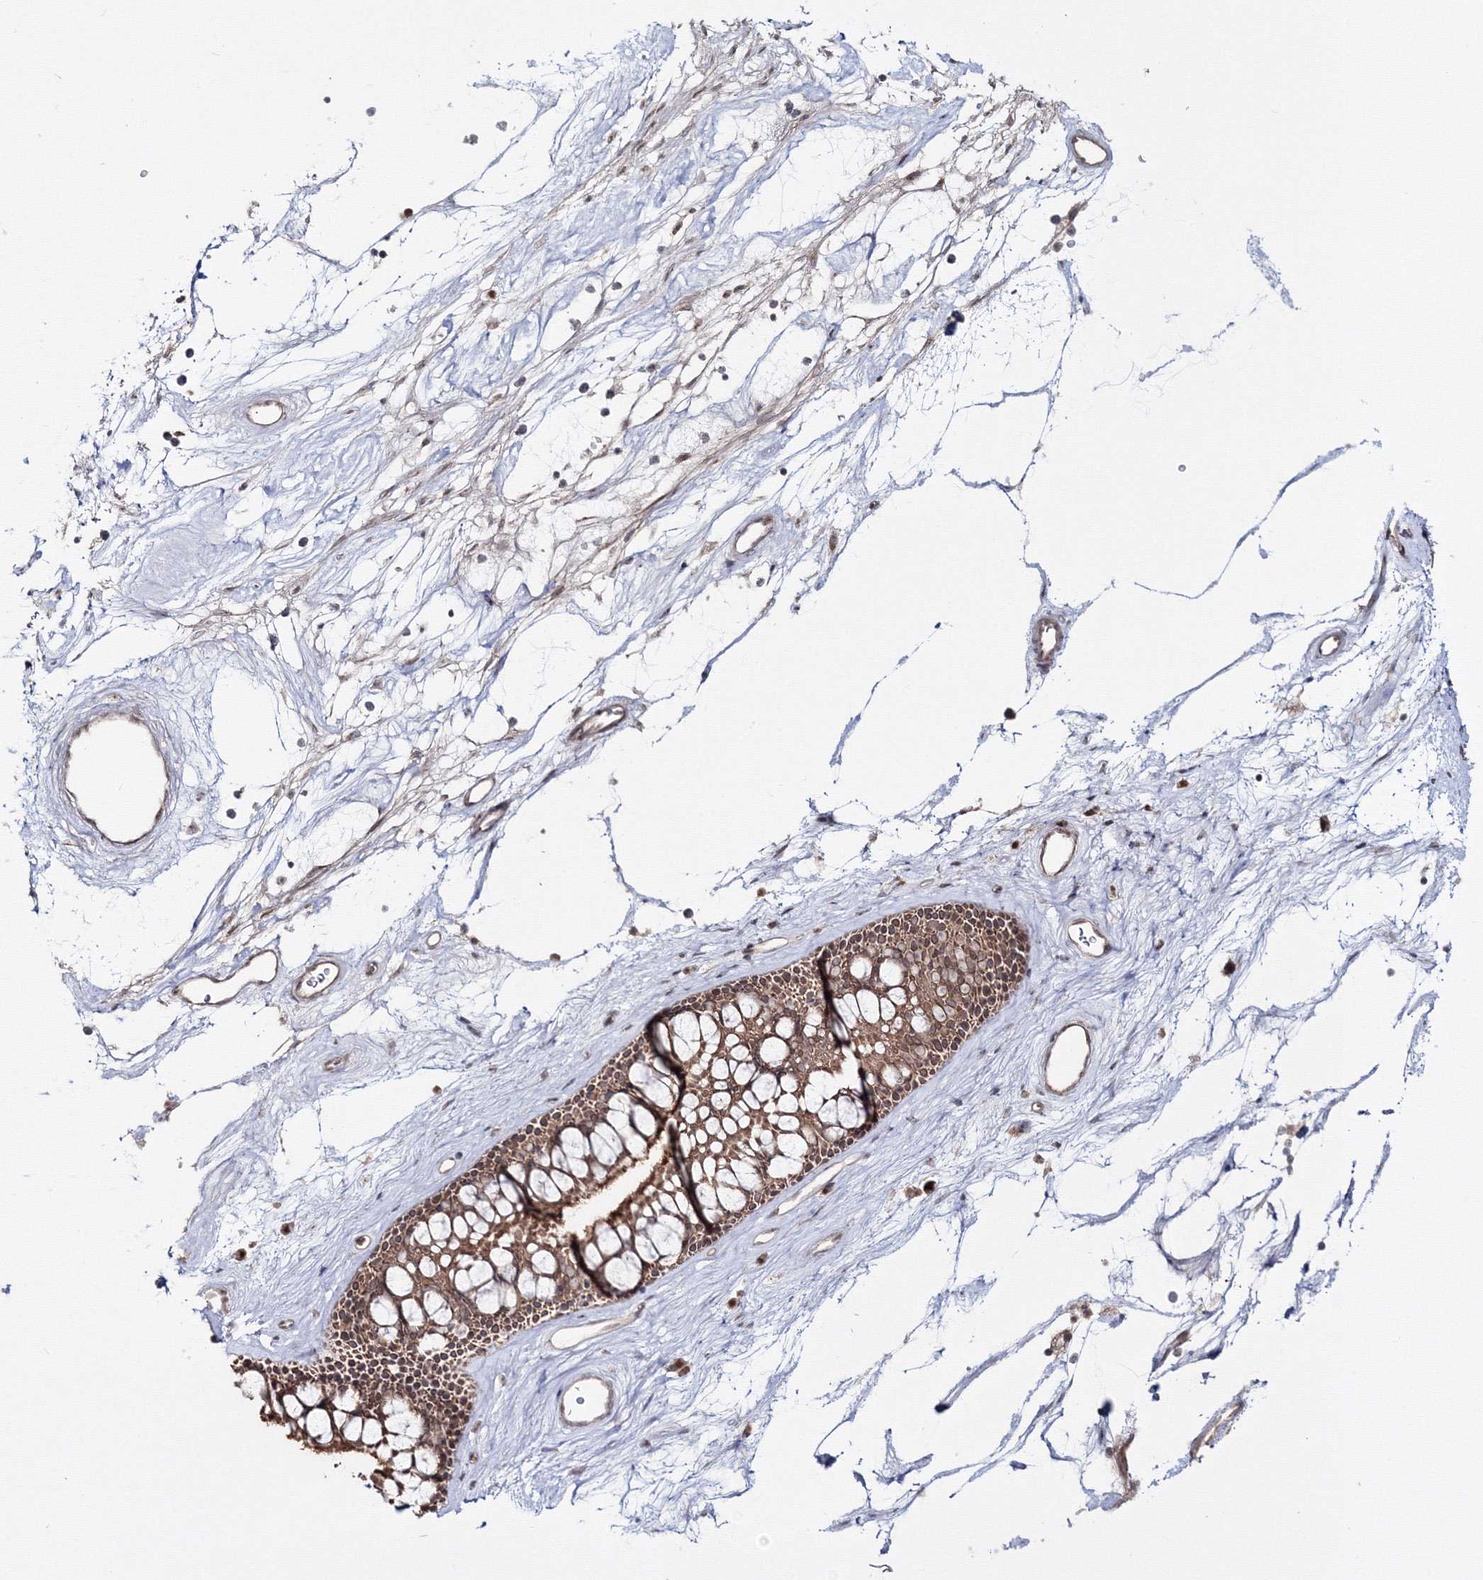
{"staining": {"intensity": "moderate", "quantity": ">75%", "location": "cytoplasmic/membranous"}, "tissue": "nasopharynx", "cell_type": "Respiratory epithelial cells", "image_type": "normal", "snomed": [{"axis": "morphology", "description": "Normal tissue, NOS"}, {"axis": "topography", "description": "Nasopharynx"}], "caption": "An image showing moderate cytoplasmic/membranous expression in about >75% of respiratory epithelial cells in benign nasopharynx, as visualized by brown immunohistochemical staining.", "gene": "ZFAND6", "patient": {"sex": "male", "age": 64}}